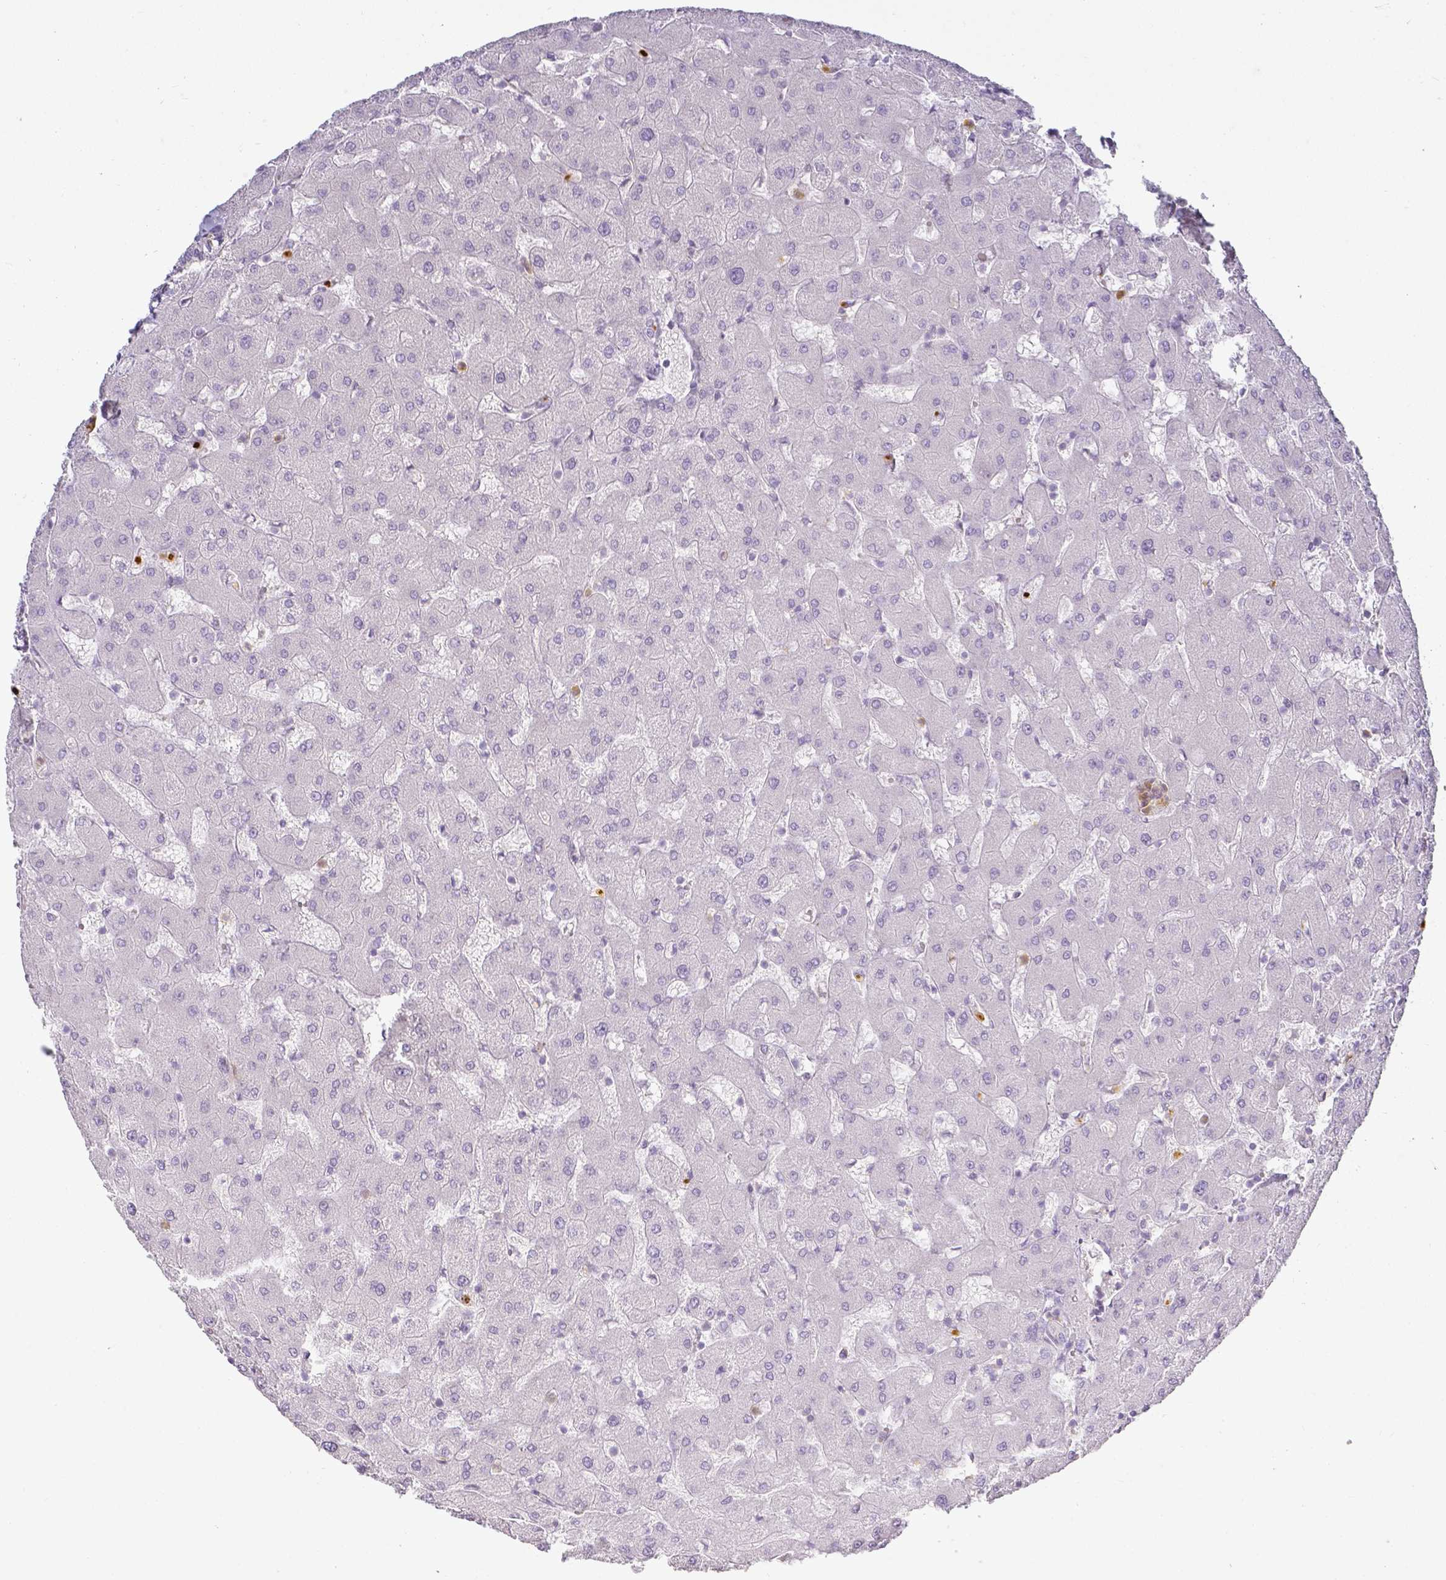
{"staining": {"intensity": "negative", "quantity": "none", "location": "none"}, "tissue": "liver", "cell_type": "Cholangiocytes", "image_type": "normal", "snomed": [{"axis": "morphology", "description": "Normal tissue, NOS"}, {"axis": "topography", "description": "Liver"}], "caption": "This is an immunohistochemistry histopathology image of benign liver. There is no positivity in cholangiocytes.", "gene": "KCNH1", "patient": {"sex": "female", "age": 63}}